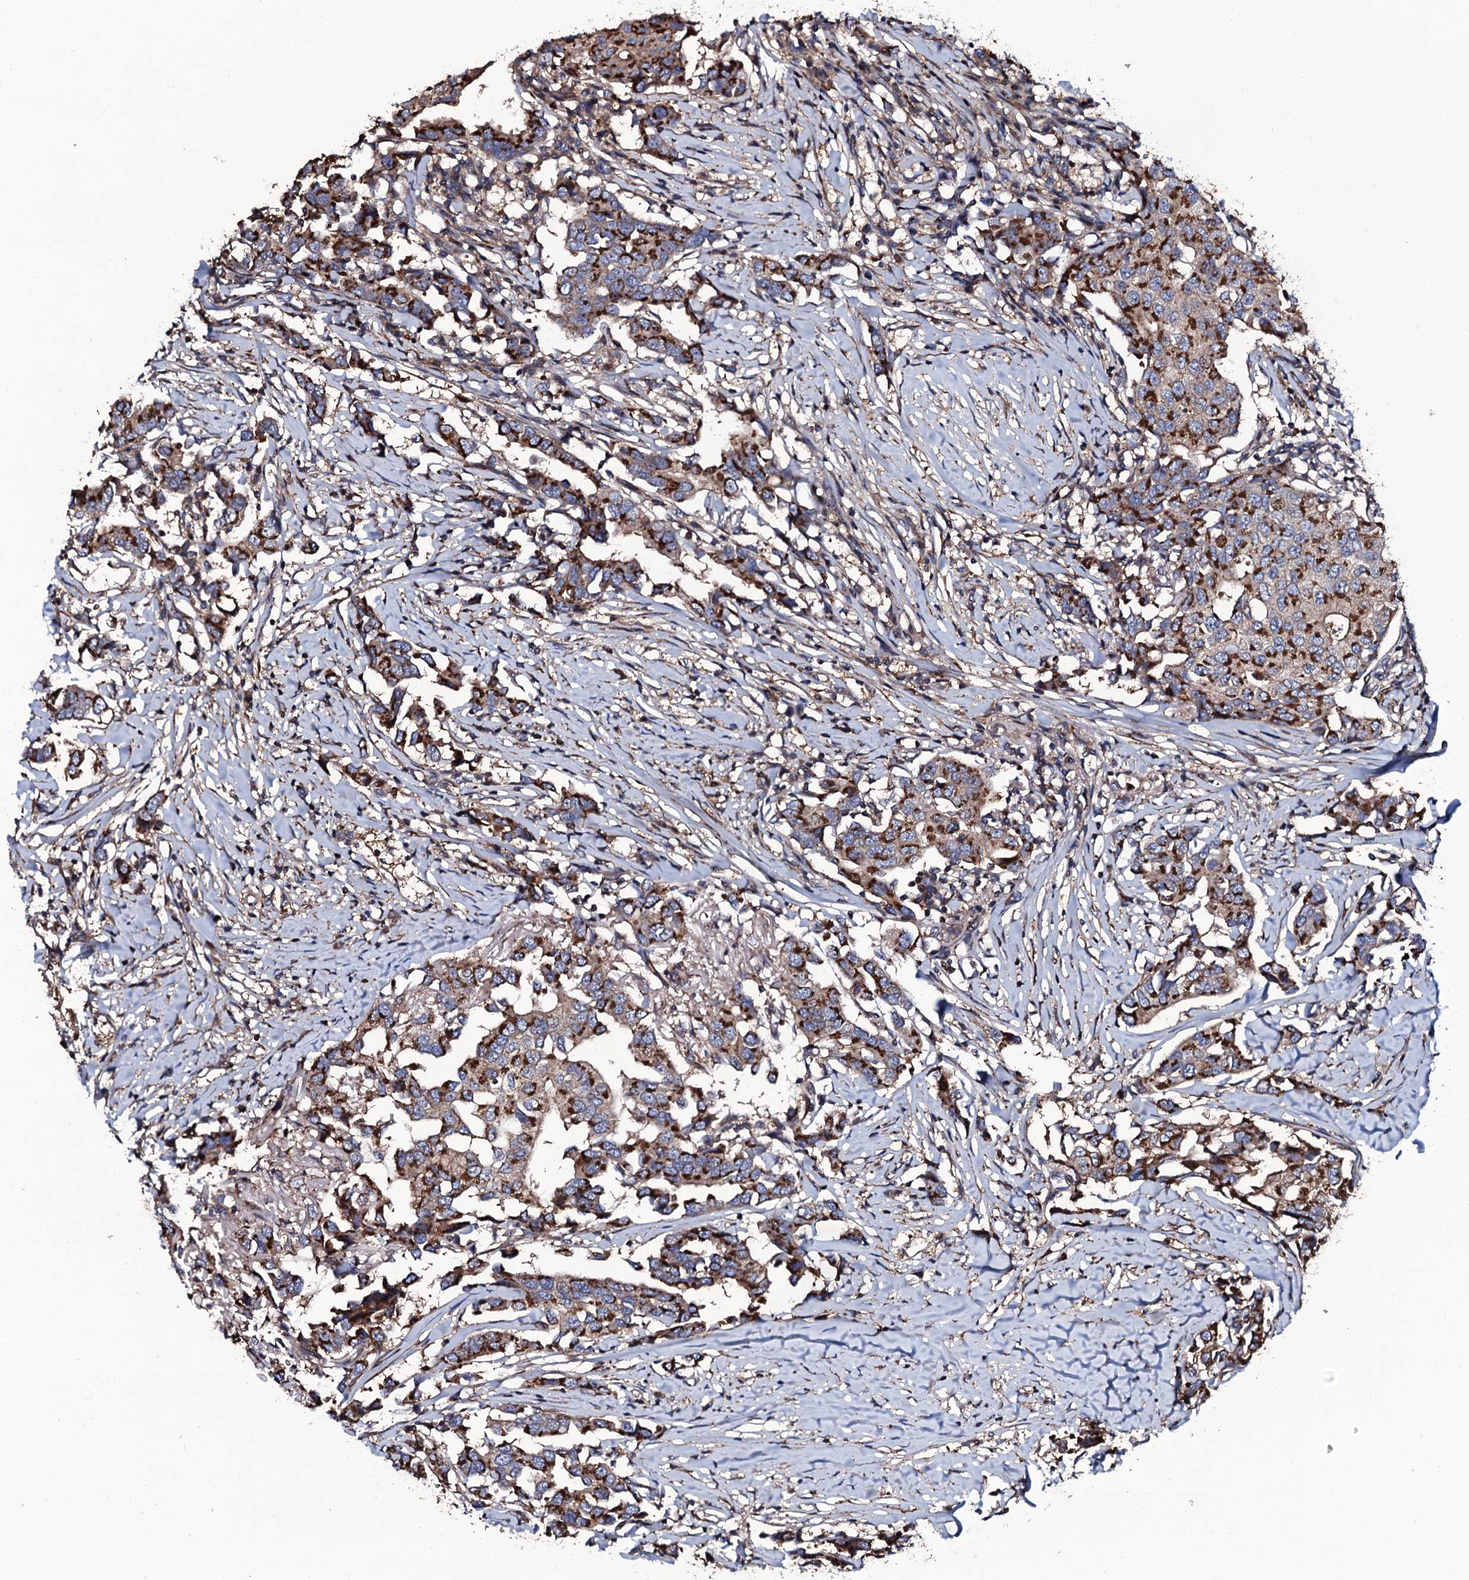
{"staining": {"intensity": "strong", "quantity": ">75%", "location": "cytoplasmic/membranous"}, "tissue": "breast cancer", "cell_type": "Tumor cells", "image_type": "cancer", "snomed": [{"axis": "morphology", "description": "Duct carcinoma"}, {"axis": "topography", "description": "Breast"}], "caption": "Infiltrating ductal carcinoma (breast) stained for a protein (brown) reveals strong cytoplasmic/membranous positive positivity in approximately >75% of tumor cells.", "gene": "PLET1", "patient": {"sex": "female", "age": 80}}